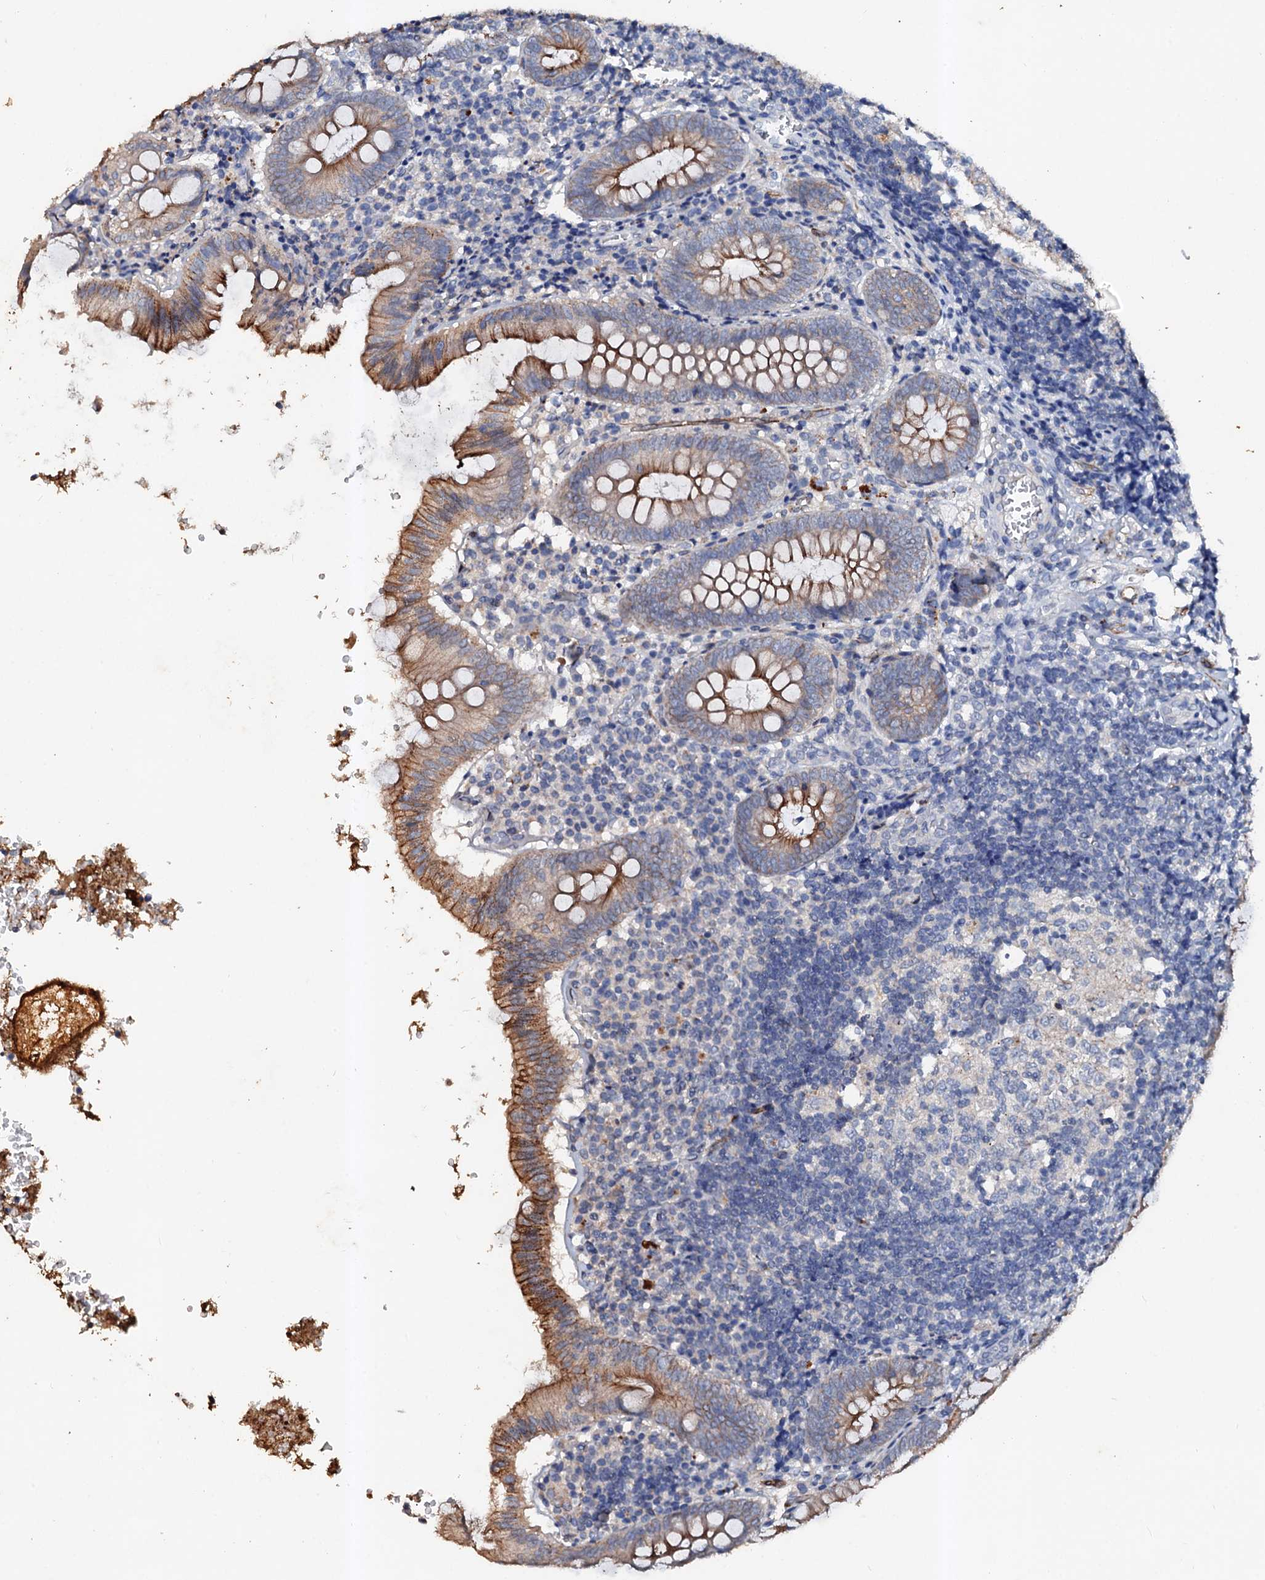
{"staining": {"intensity": "moderate", "quantity": "25%-75%", "location": "cytoplasmic/membranous"}, "tissue": "appendix", "cell_type": "Glandular cells", "image_type": "normal", "snomed": [{"axis": "morphology", "description": "Normal tissue, NOS"}, {"axis": "topography", "description": "Appendix"}], "caption": "The histopathology image exhibits a brown stain indicating the presence of a protein in the cytoplasmic/membranous of glandular cells in appendix. (brown staining indicates protein expression, while blue staining denotes nuclei).", "gene": "VPS36", "patient": {"sex": "male", "age": 8}}